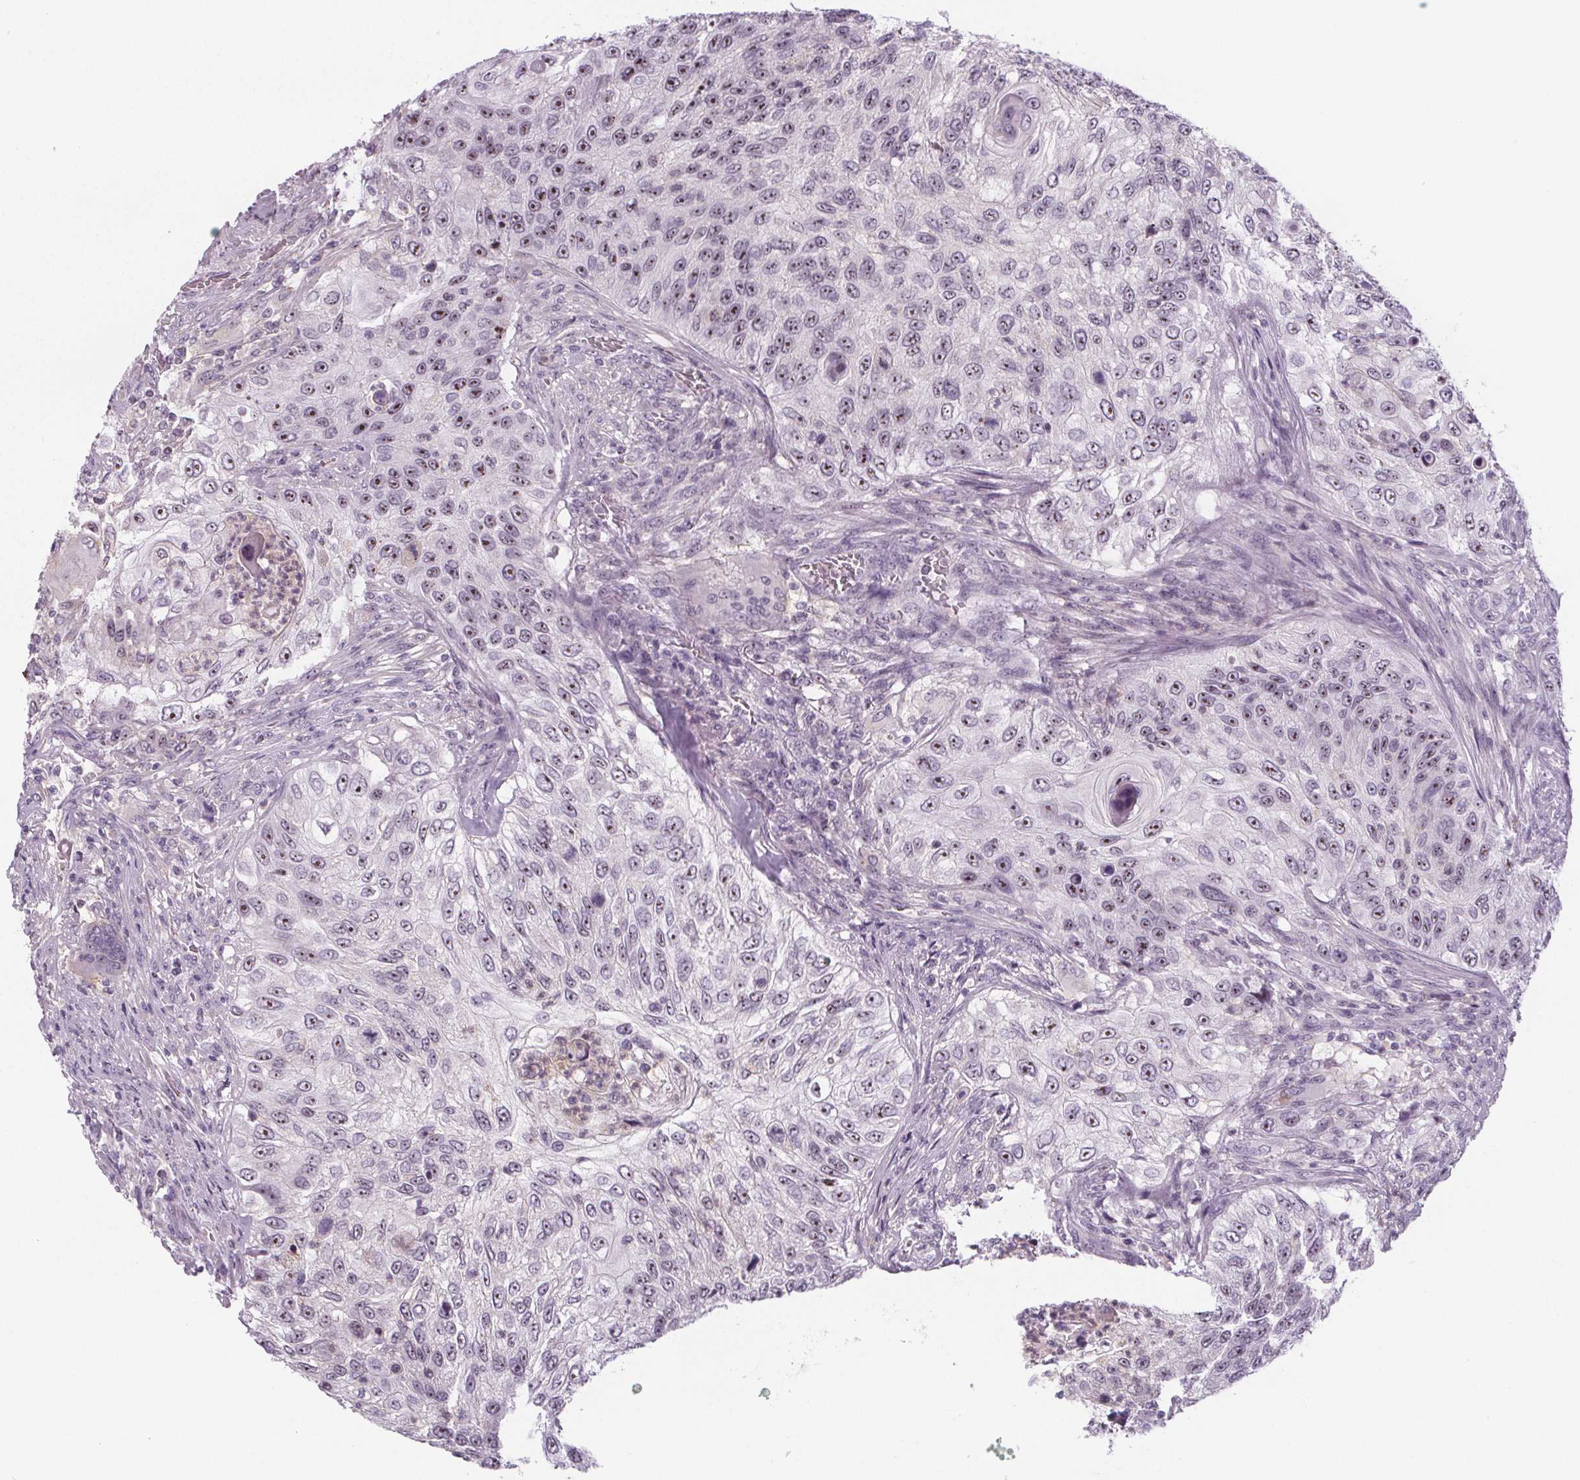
{"staining": {"intensity": "moderate", "quantity": ">75%", "location": "nuclear"}, "tissue": "urothelial cancer", "cell_type": "Tumor cells", "image_type": "cancer", "snomed": [{"axis": "morphology", "description": "Urothelial carcinoma, High grade"}, {"axis": "topography", "description": "Urinary bladder"}], "caption": "Urothelial carcinoma (high-grade) was stained to show a protein in brown. There is medium levels of moderate nuclear positivity in approximately >75% of tumor cells. The protein is shown in brown color, while the nuclei are stained blue.", "gene": "NOLC1", "patient": {"sex": "female", "age": 60}}